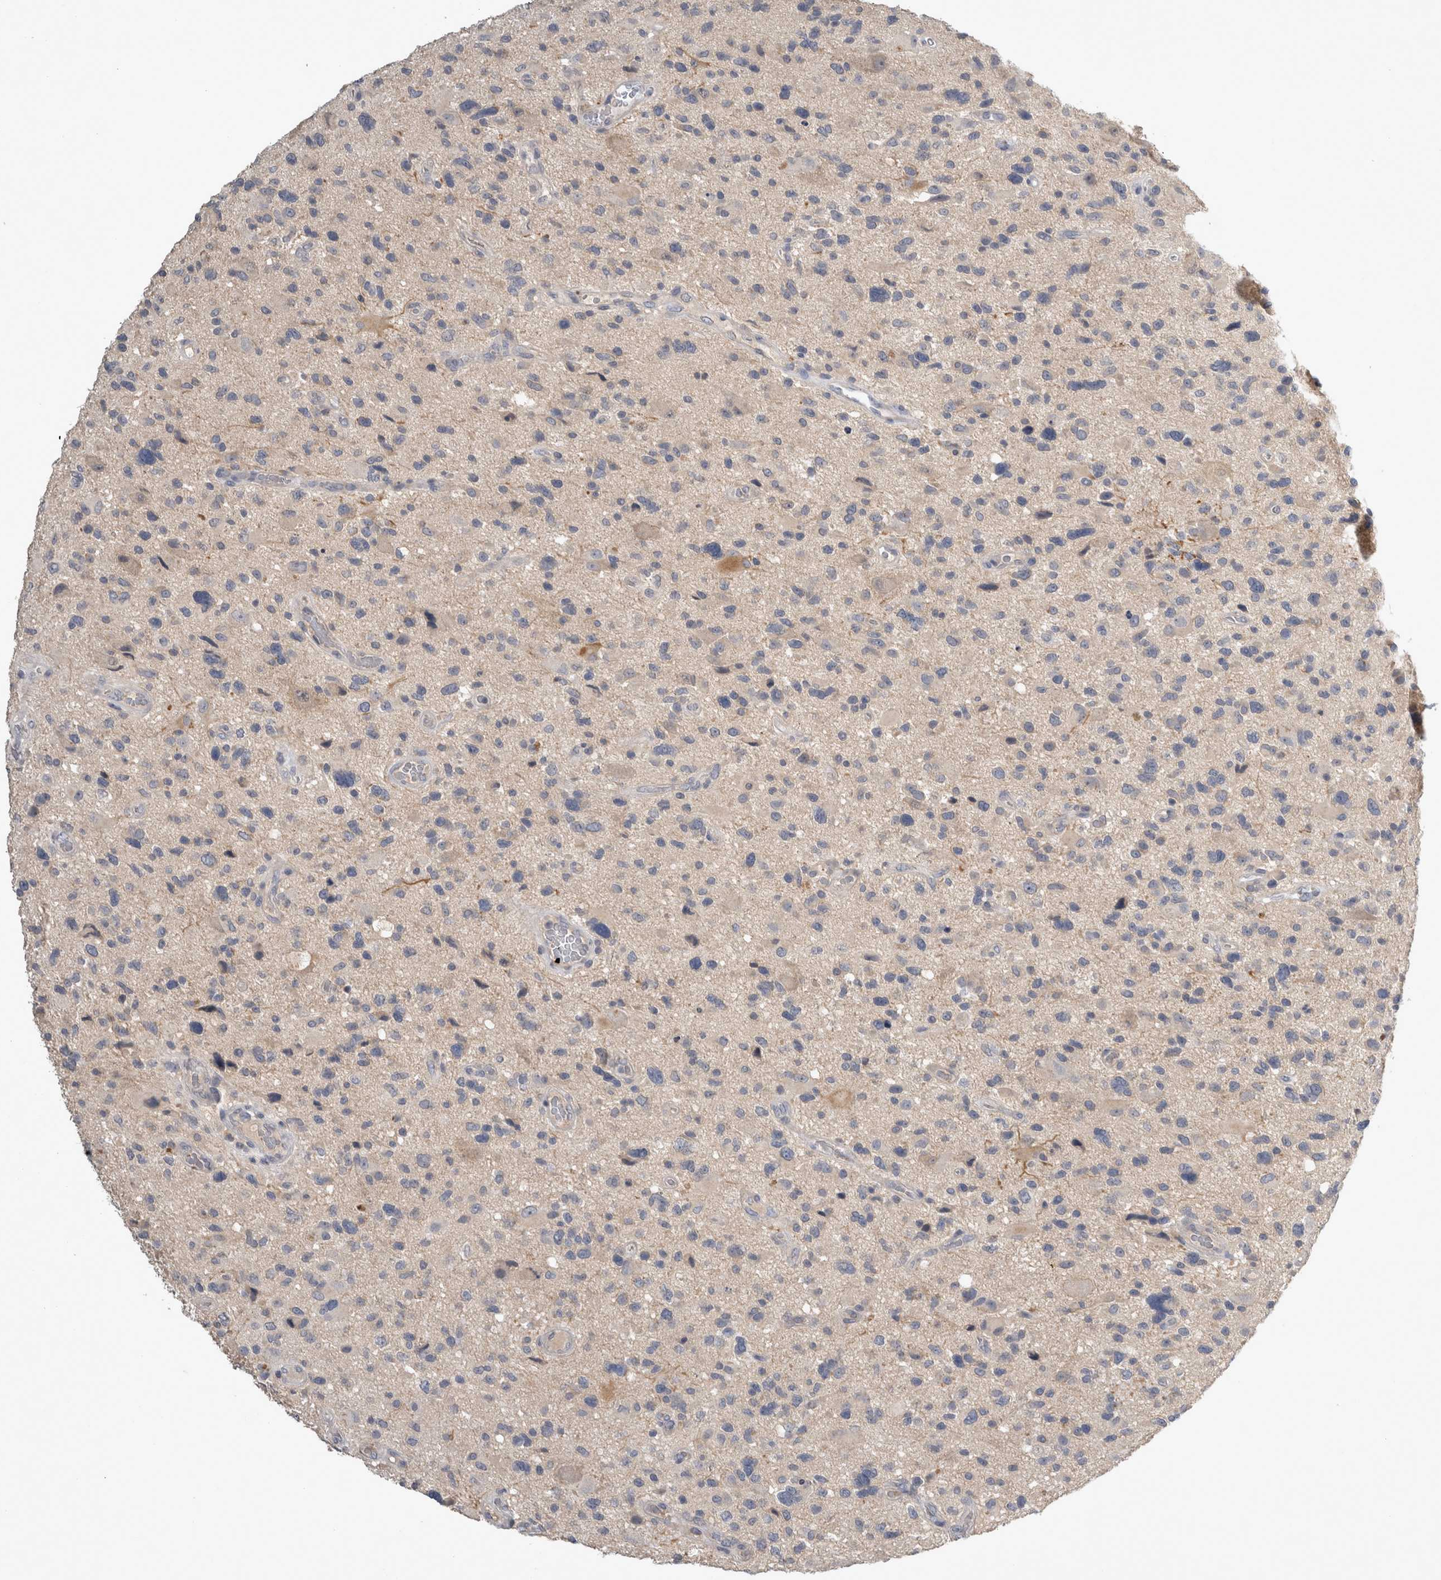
{"staining": {"intensity": "negative", "quantity": "none", "location": "none"}, "tissue": "glioma", "cell_type": "Tumor cells", "image_type": "cancer", "snomed": [{"axis": "morphology", "description": "Glioma, malignant, High grade"}, {"axis": "topography", "description": "Brain"}], "caption": "High magnification brightfield microscopy of glioma stained with DAB (brown) and counterstained with hematoxylin (blue): tumor cells show no significant positivity.", "gene": "SLC22A11", "patient": {"sex": "male", "age": 33}}